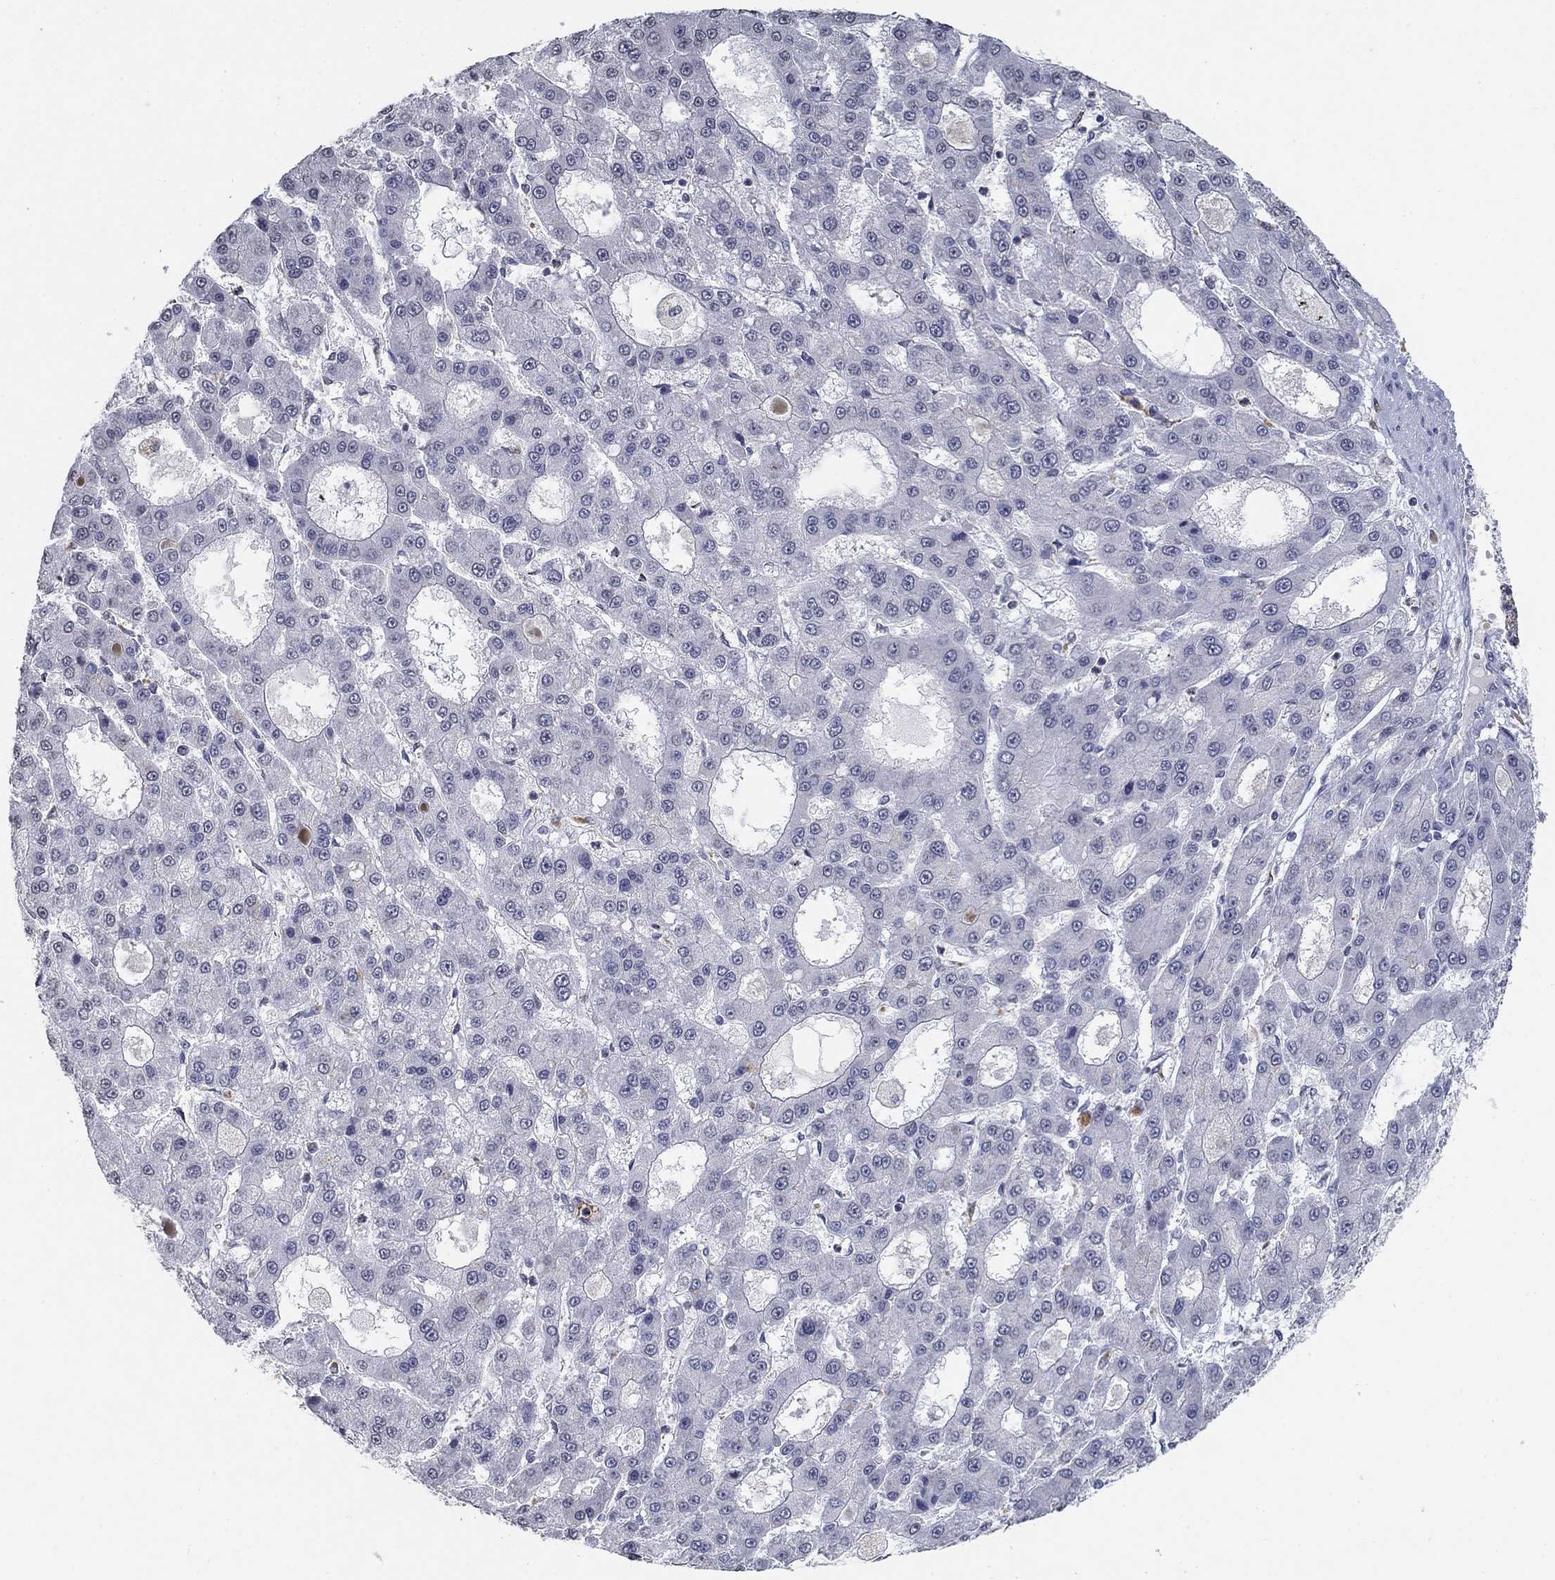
{"staining": {"intensity": "negative", "quantity": "none", "location": "none"}, "tissue": "liver cancer", "cell_type": "Tumor cells", "image_type": "cancer", "snomed": [{"axis": "morphology", "description": "Carcinoma, Hepatocellular, NOS"}, {"axis": "topography", "description": "Liver"}], "caption": "The immunohistochemistry (IHC) photomicrograph has no significant expression in tumor cells of hepatocellular carcinoma (liver) tissue.", "gene": "TINAG", "patient": {"sex": "male", "age": 70}}